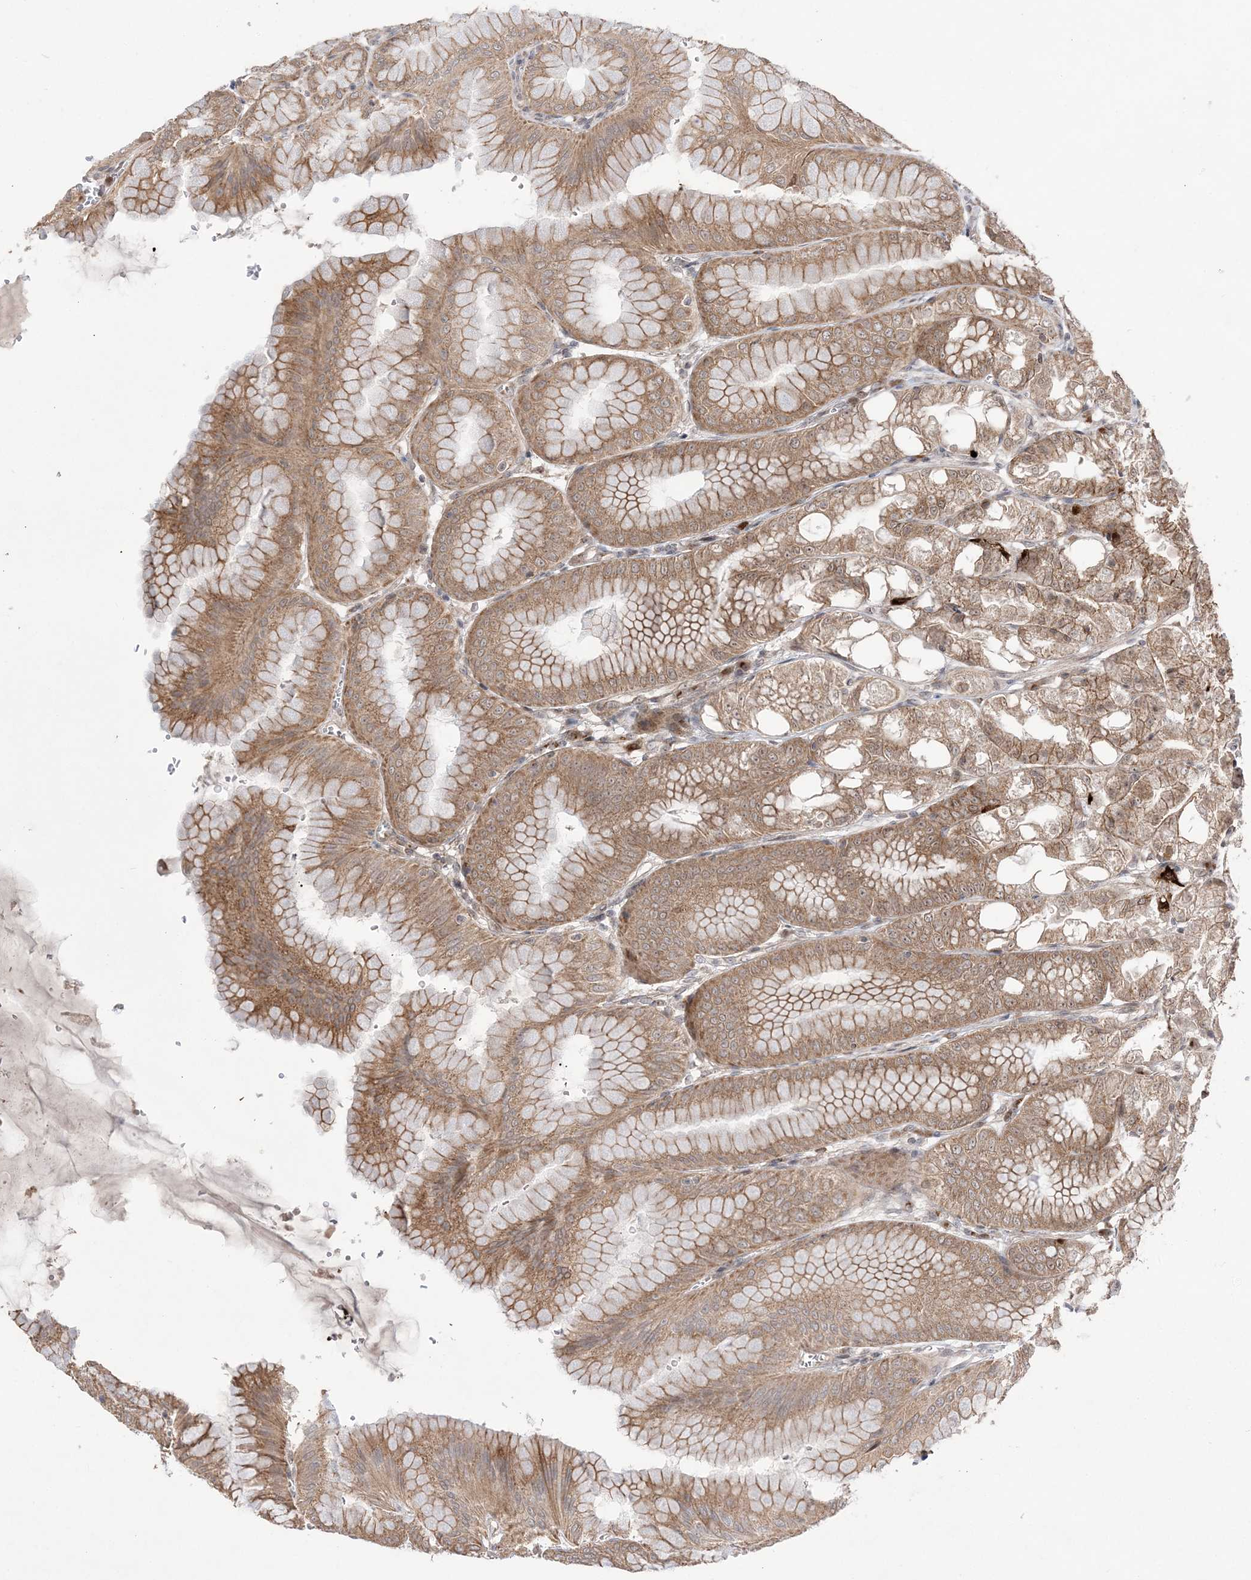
{"staining": {"intensity": "moderate", "quantity": ">75%", "location": "cytoplasmic/membranous"}, "tissue": "stomach", "cell_type": "Glandular cells", "image_type": "normal", "snomed": [{"axis": "morphology", "description": "Normal tissue, NOS"}, {"axis": "topography", "description": "Stomach, lower"}], "caption": "Glandular cells display medium levels of moderate cytoplasmic/membranous positivity in about >75% of cells in benign stomach. (IHC, brightfield microscopy, high magnification).", "gene": "ANAPC15", "patient": {"sex": "male", "age": 71}}